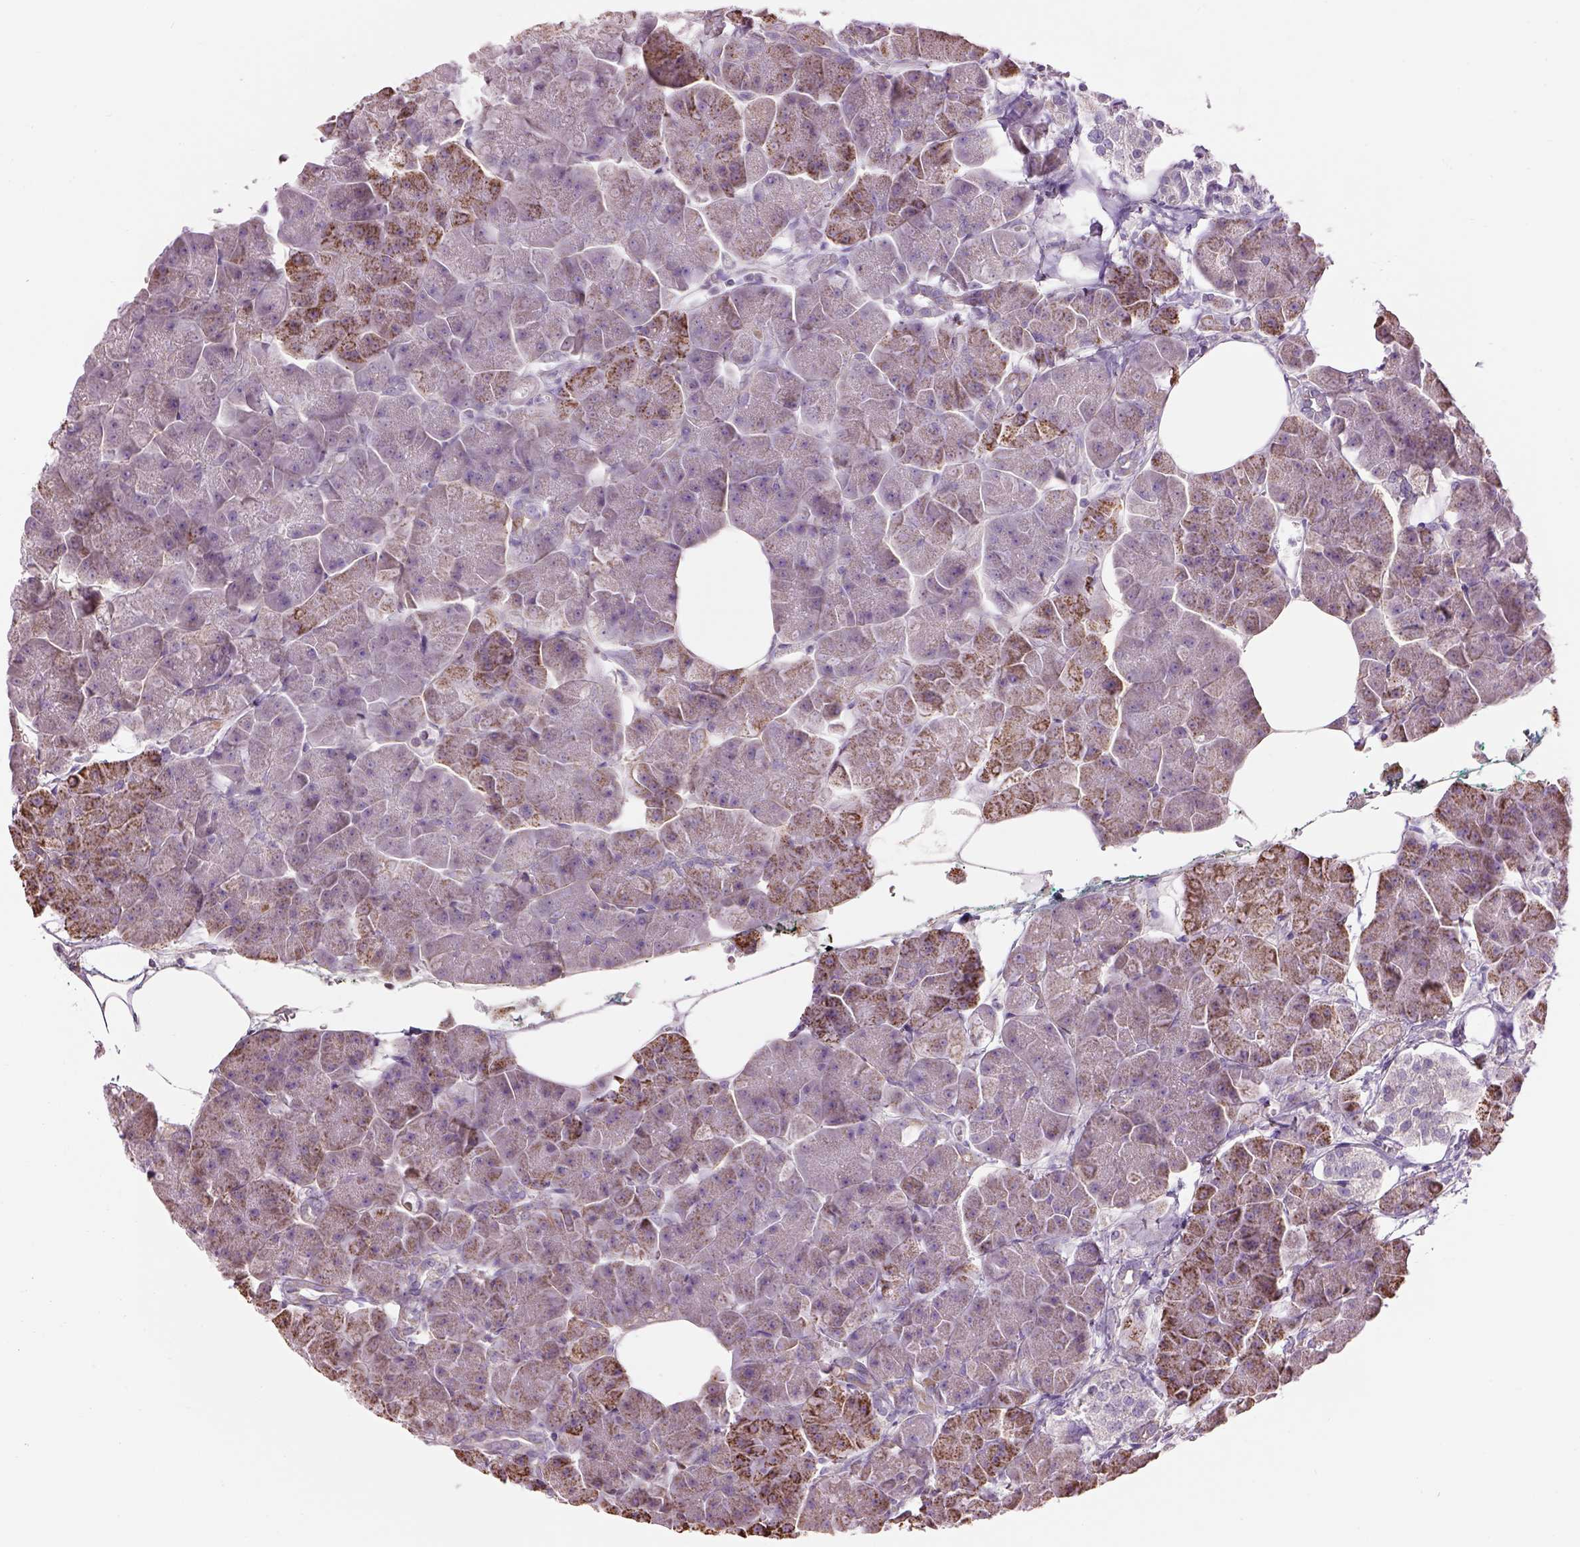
{"staining": {"intensity": "moderate", "quantity": "25%-75%", "location": "cytoplasmic/membranous"}, "tissue": "pancreas", "cell_type": "Exocrine glandular cells", "image_type": "normal", "snomed": [{"axis": "morphology", "description": "Normal tissue, NOS"}, {"axis": "topography", "description": "Adipose tissue"}, {"axis": "topography", "description": "Pancreas"}, {"axis": "topography", "description": "Peripheral nerve tissue"}], "caption": "Protein staining exhibits moderate cytoplasmic/membranous expression in approximately 25%-75% of exocrine glandular cells in unremarkable pancreas. (brown staining indicates protein expression, while blue staining denotes nuclei).", "gene": "IFT52", "patient": {"sex": "female", "age": 58}}